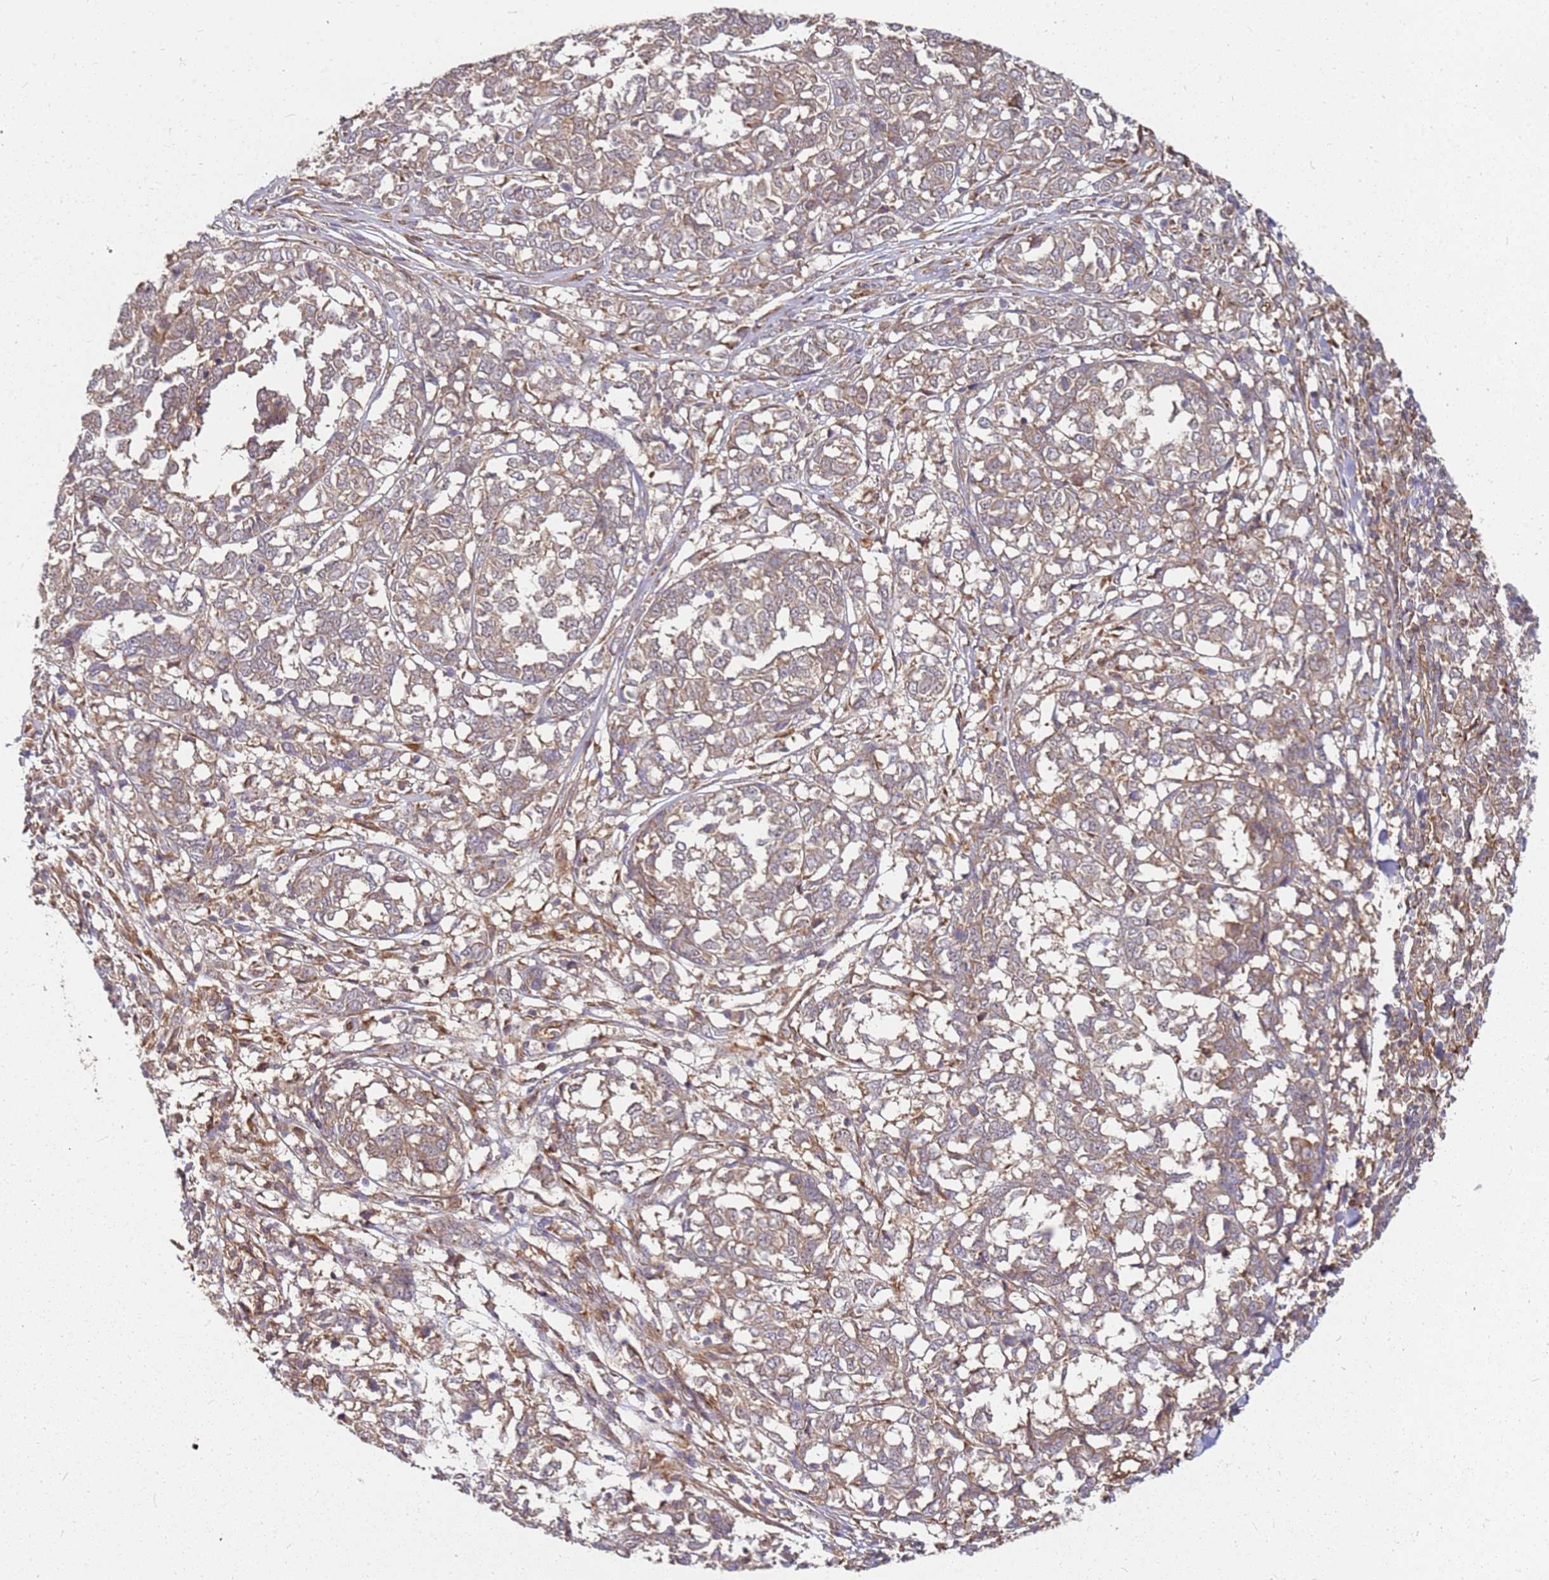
{"staining": {"intensity": "weak", "quantity": ">75%", "location": "cytoplasmic/membranous"}, "tissue": "melanoma", "cell_type": "Tumor cells", "image_type": "cancer", "snomed": [{"axis": "morphology", "description": "Malignant melanoma, NOS"}, {"axis": "topography", "description": "Skin"}], "caption": "Malignant melanoma stained for a protein exhibits weak cytoplasmic/membranous positivity in tumor cells.", "gene": "NUDT14", "patient": {"sex": "female", "age": 72}}